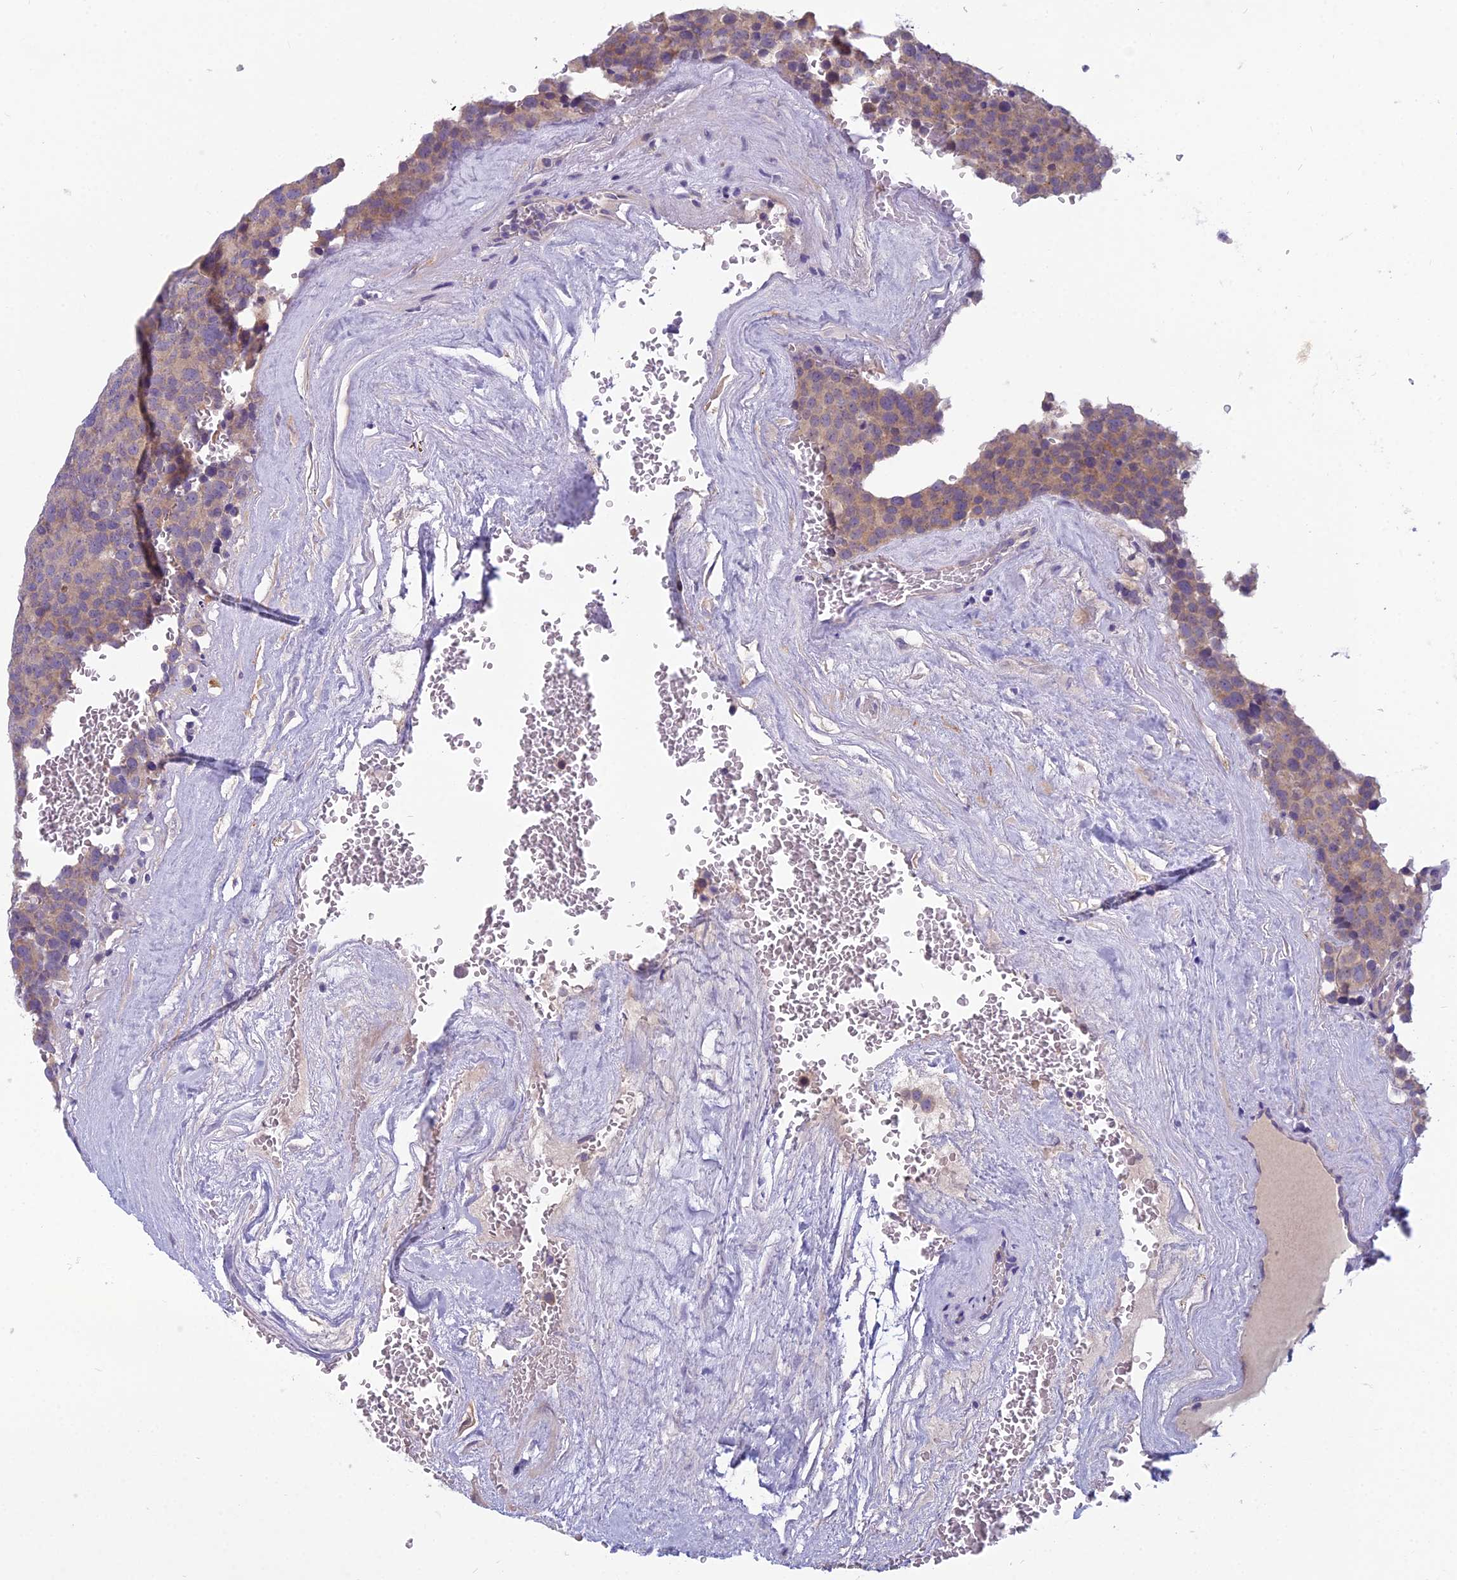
{"staining": {"intensity": "weak", "quantity": "25%-75%", "location": "cytoplasmic/membranous"}, "tissue": "testis cancer", "cell_type": "Tumor cells", "image_type": "cancer", "snomed": [{"axis": "morphology", "description": "Seminoma, NOS"}, {"axis": "topography", "description": "Testis"}], "caption": "Protein positivity by IHC shows weak cytoplasmic/membranous expression in approximately 25%-75% of tumor cells in testis seminoma.", "gene": "RBM41", "patient": {"sex": "male", "age": 71}}